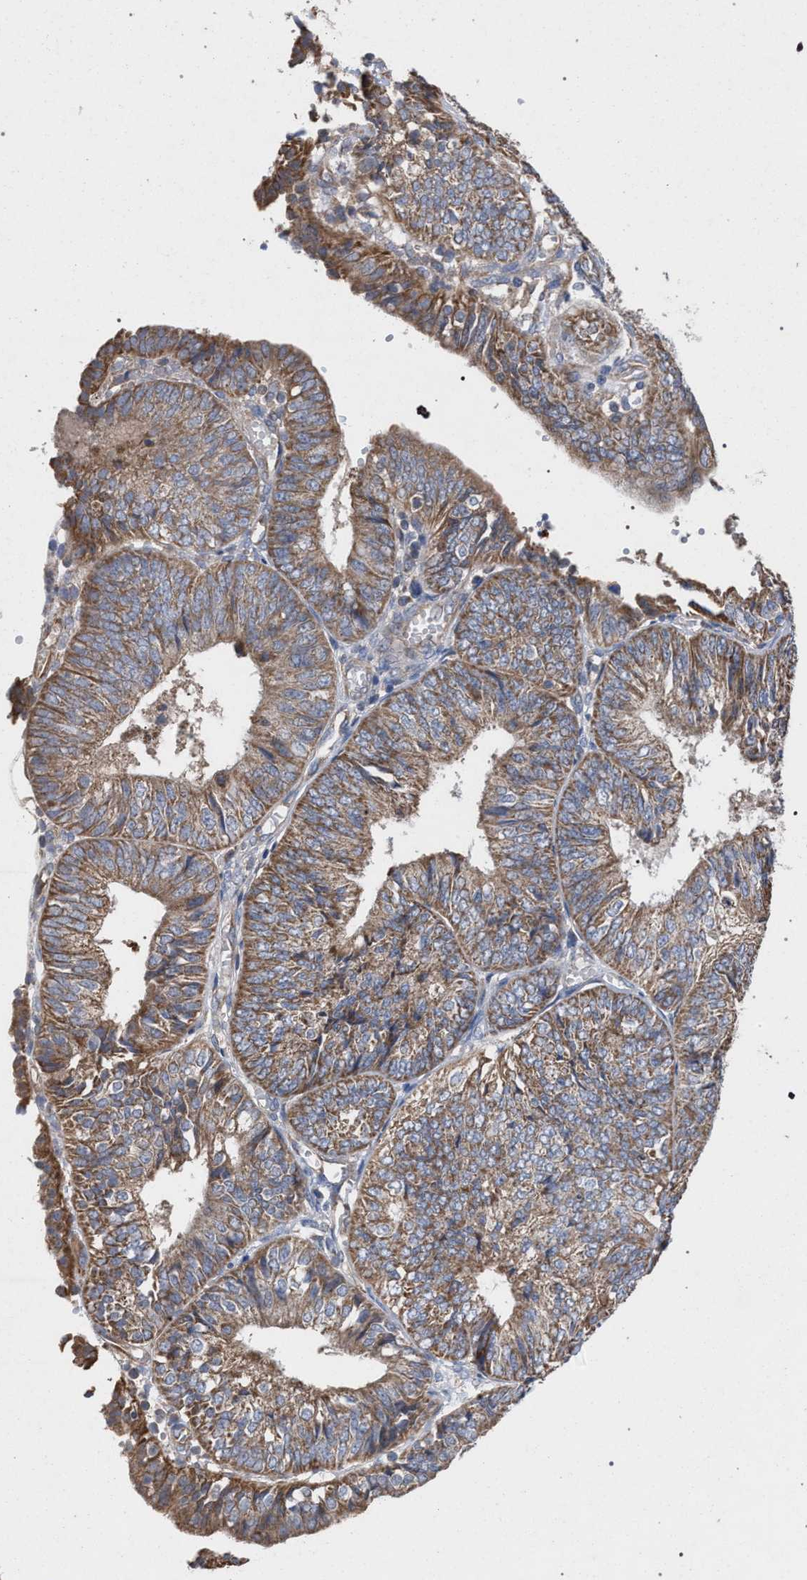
{"staining": {"intensity": "moderate", "quantity": ">75%", "location": "cytoplasmic/membranous"}, "tissue": "endometrial cancer", "cell_type": "Tumor cells", "image_type": "cancer", "snomed": [{"axis": "morphology", "description": "Adenocarcinoma, NOS"}, {"axis": "topography", "description": "Endometrium"}], "caption": "Immunohistochemistry (IHC) micrograph of neoplastic tissue: human endometrial cancer stained using immunohistochemistry (IHC) displays medium levels of moderate protein expression localized specifically in the cytoplasmic/membranous of tumor cells, appearing as a cytoplasmic/membranous brown color.", "gene": "BCL2L12", "patient": {"sex": "female", "age": 58}}